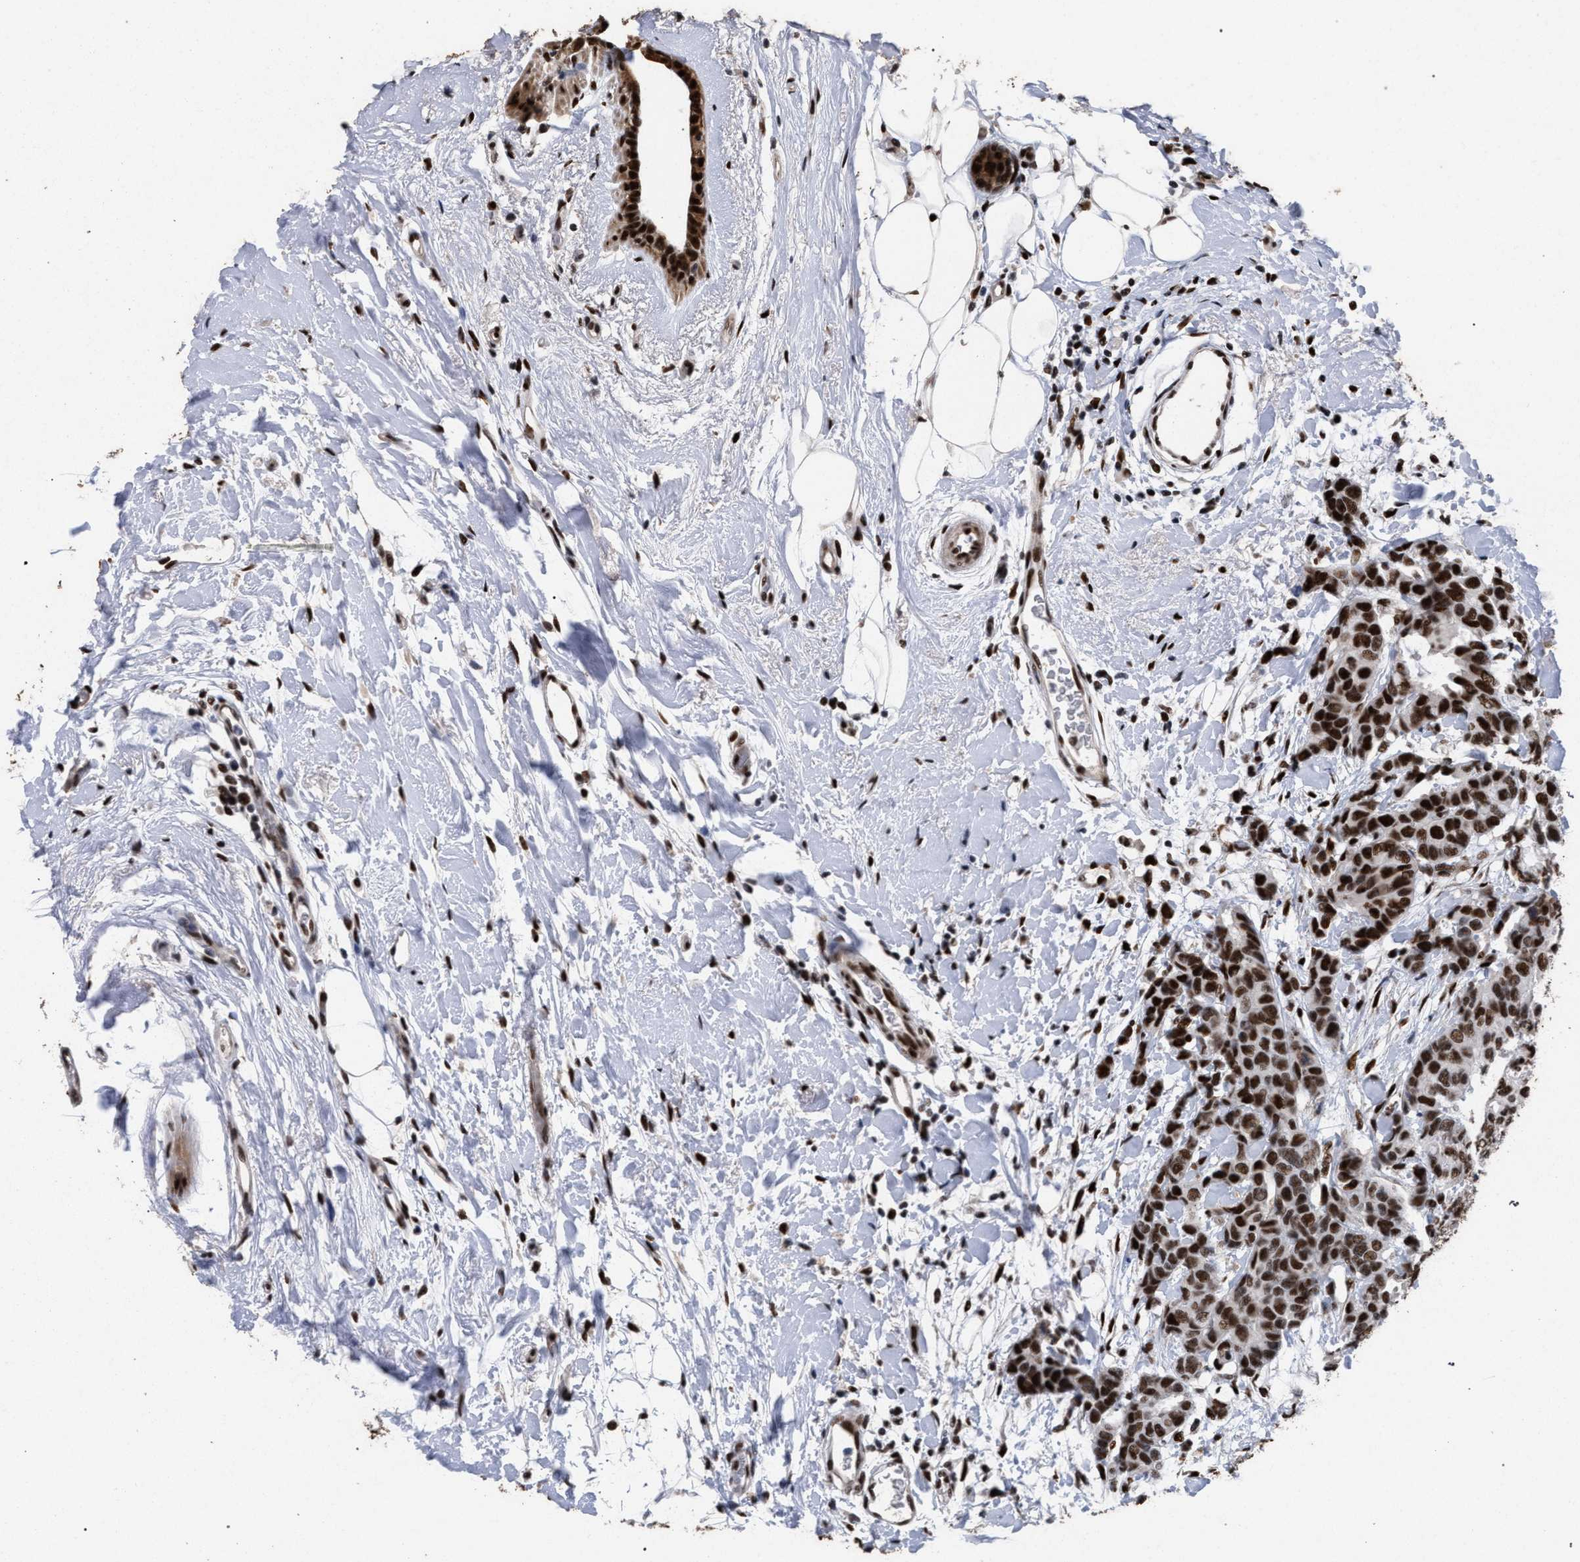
{"staining": {"intensity": "strong", "quantity": ">75%", "location": "nuclear"}, "tissue": "breast cancer", "cell_type": "Tumor cells", "image_type": "cancer", "snomed": [{"axis": "morphology", "description": "Duct carcinoma"}, {"axis": "topography", "description": "Breast"}], "caption": "Protein staining of breast cancer (invasive ductal carcinoma) tissue exhibits strong nuclear staining in about >75% of tumor cells.", "gene": "TP53BP1", "patient": {"sex": "female", "age": 87}}